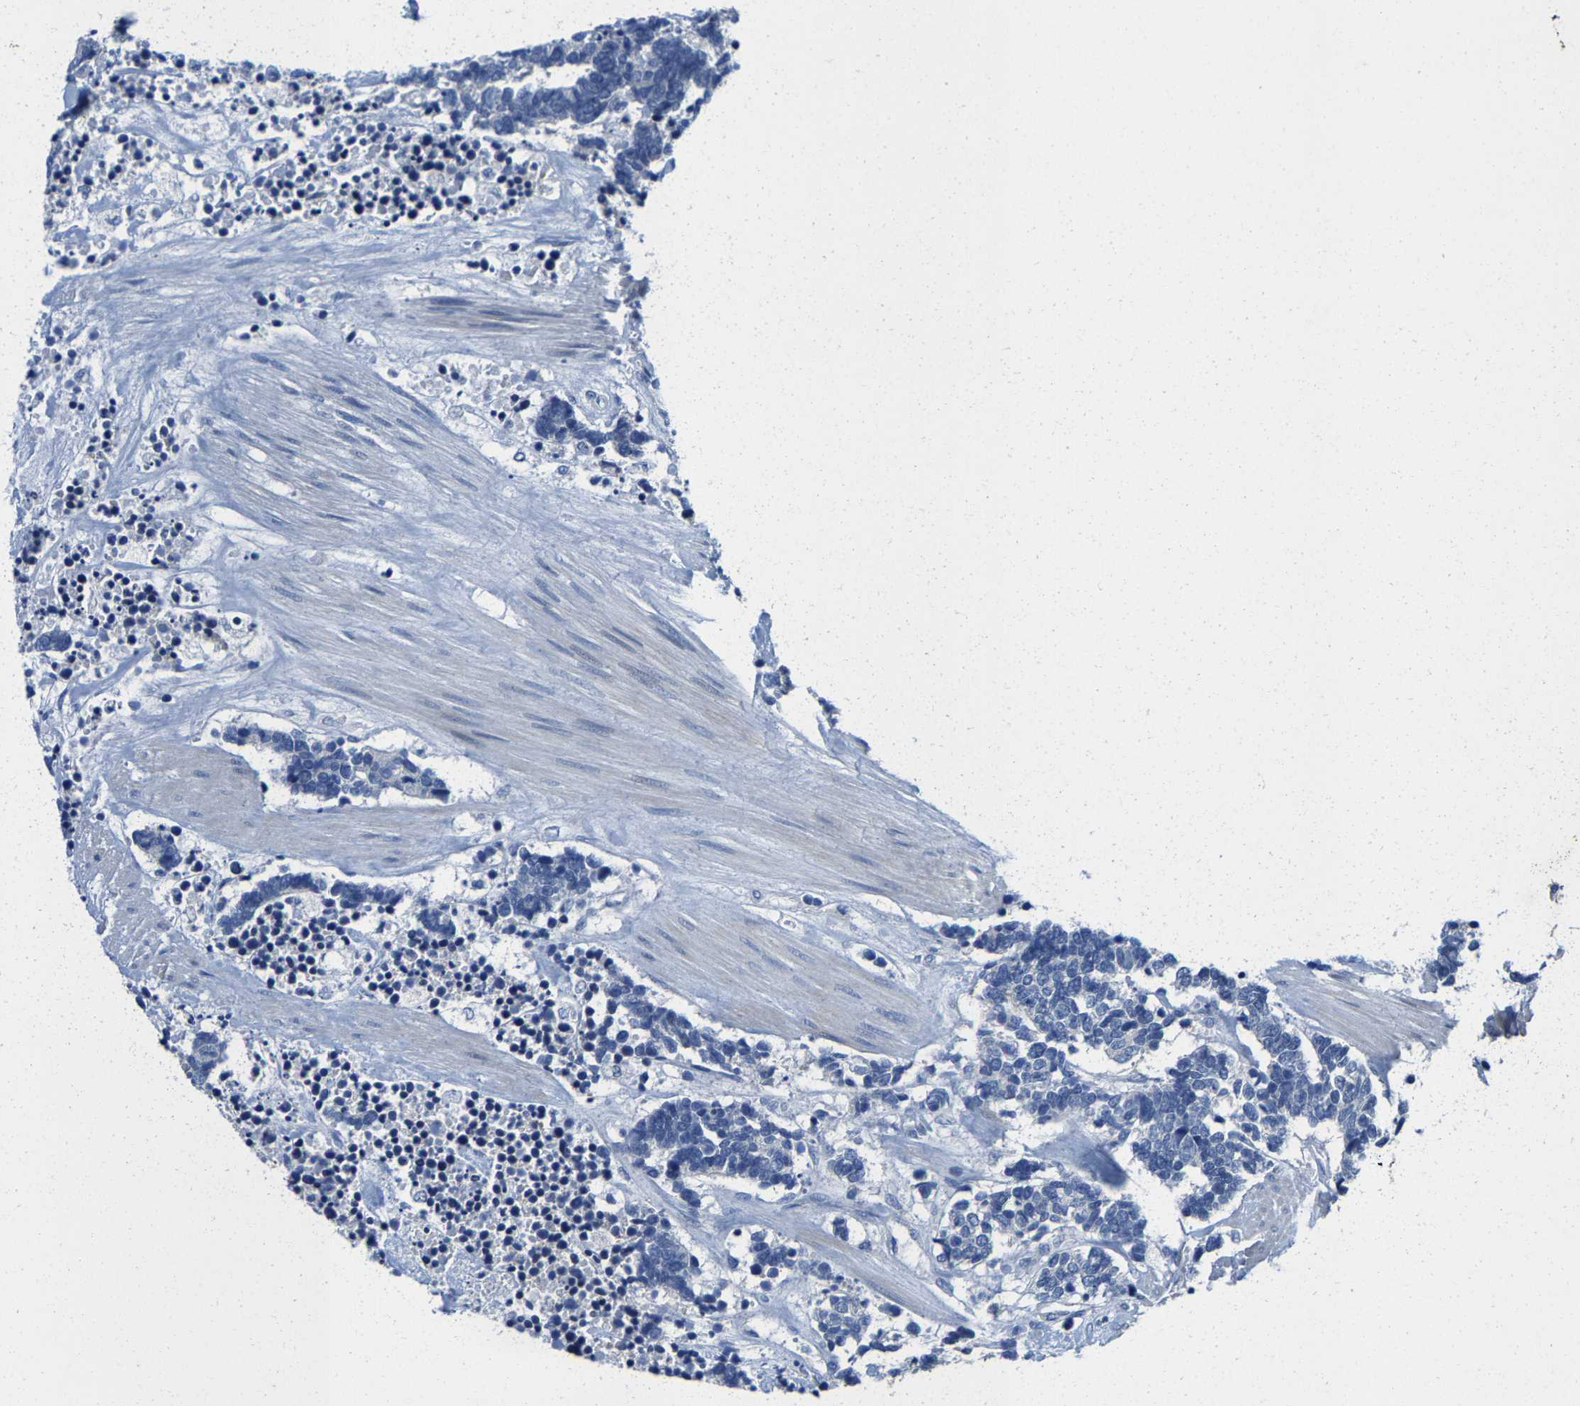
{"staining": {"intensity": "negative", "quantity": "none", "location": "none"}, "tissue": "carcinoid", "cell_type": "Tumor cells", "image_type": "cancer", "snomed": [{"axis": "morphology", "description": "Carcinoma, NOS"}, {"axis": "morphology", "description": "Carcinoid, malignant, NOS"}, {"axis": "topography", "description": "Urinary bladder"}], "caption": "The immunohistochemistry (IHC) photomicrograph has no significant expression in tumor cells of carcinoma tissue. (DAB (3,3'-diaminobenzidine) immunohistochemistry with hematoxylin counter stain).", "gene": "KLHL1", "patient": {"sex": "male", "age": 57}}